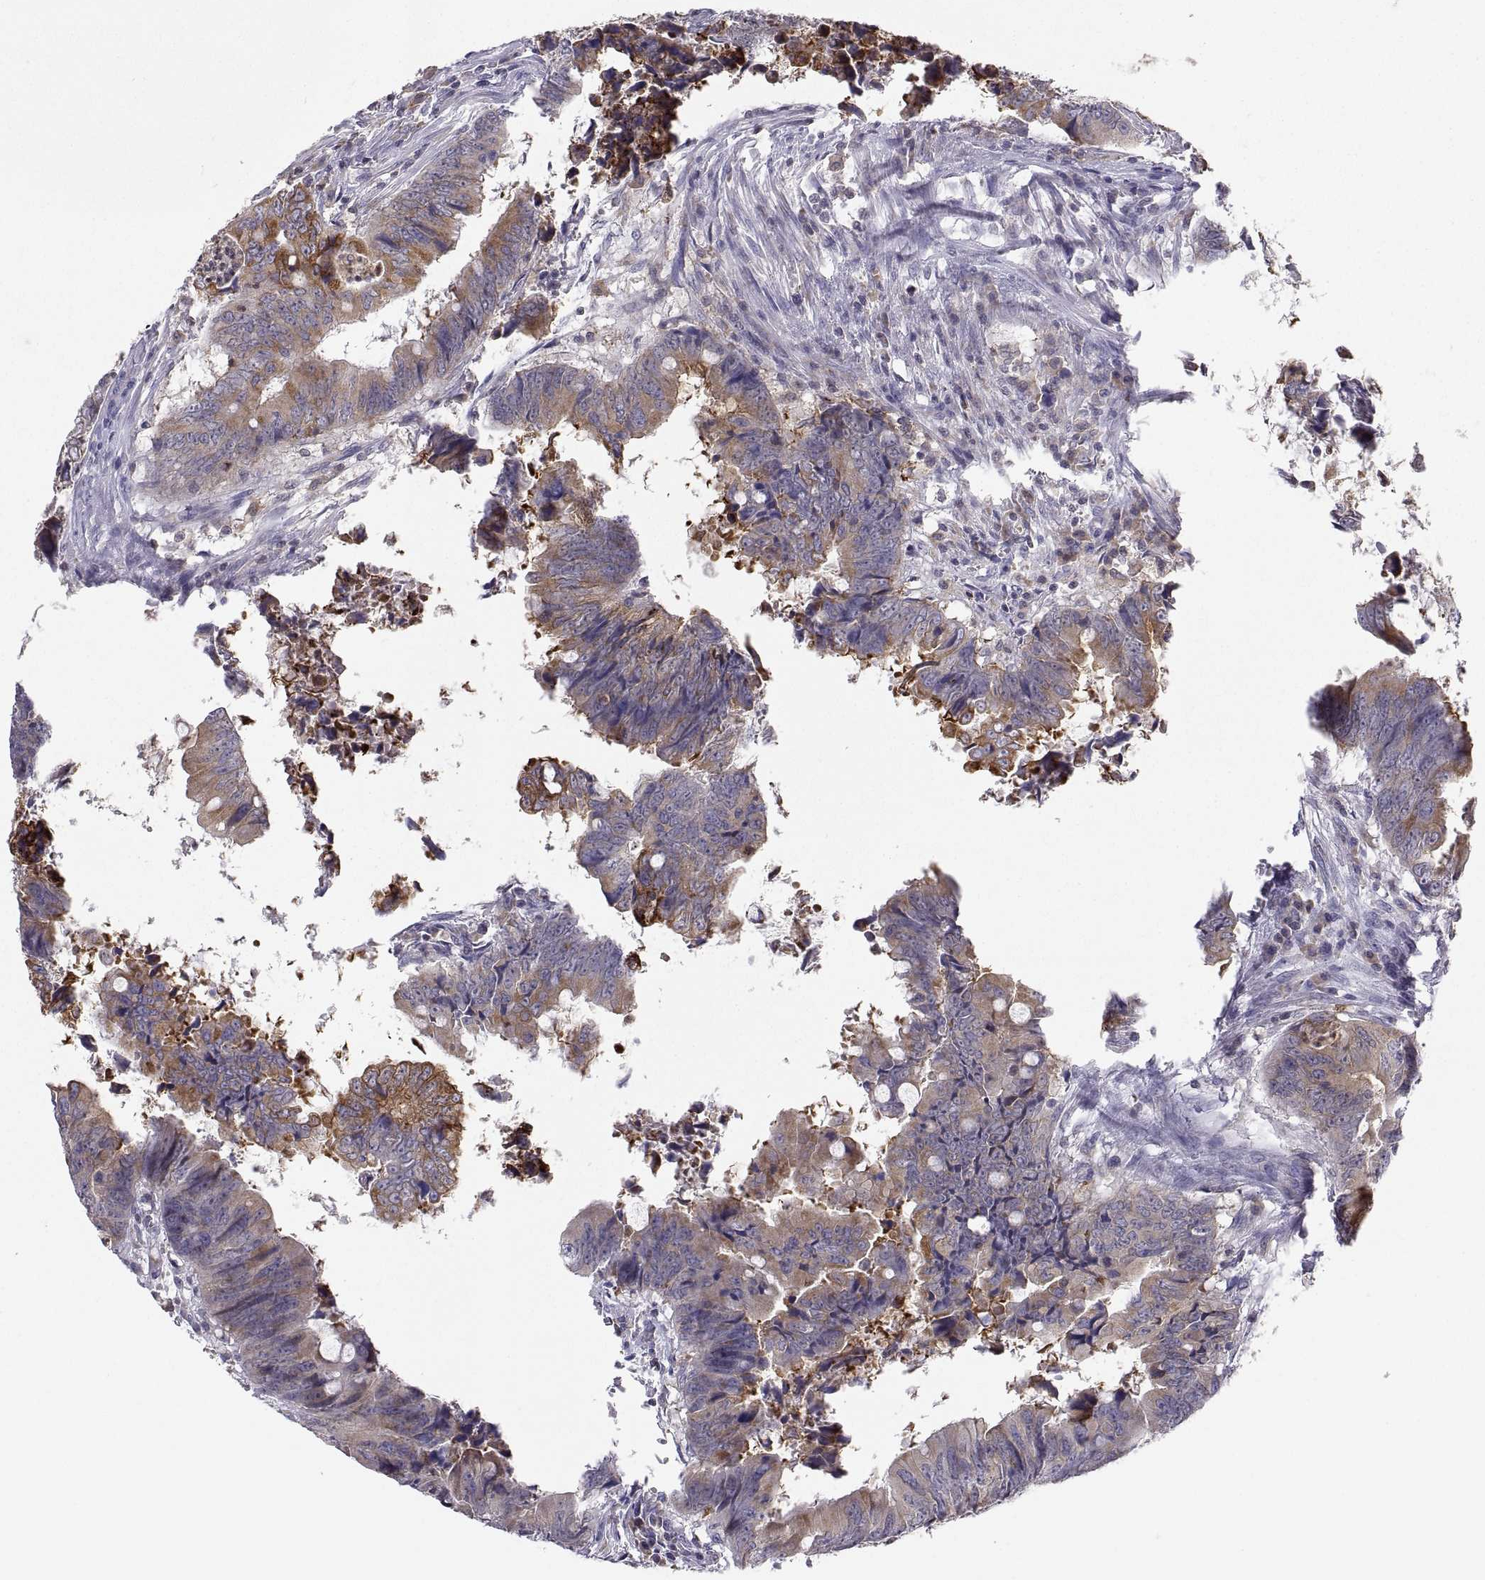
{"staining": {"intensity": "moderate", "quantity": "25%-75%", "location": "cytoplasmic/membranous"}, "tissue": "colorectal cancer", "cell_type": "Tumor cells", "image_type": "cancer", "snomed": [{"axis": "morphology", "description": "Adenocarcinoma, NOS"}, {"axis": "topography", "description": "Colon"}], "caption": "Tumor cells demonstrate medium levels of moderate cytoplasmic/membranous staining in about 25%-75% of cells in colorectal adenocarcinoma.", "gene": "ERO1A", "patient": {"sex": "female", "age": 82}}